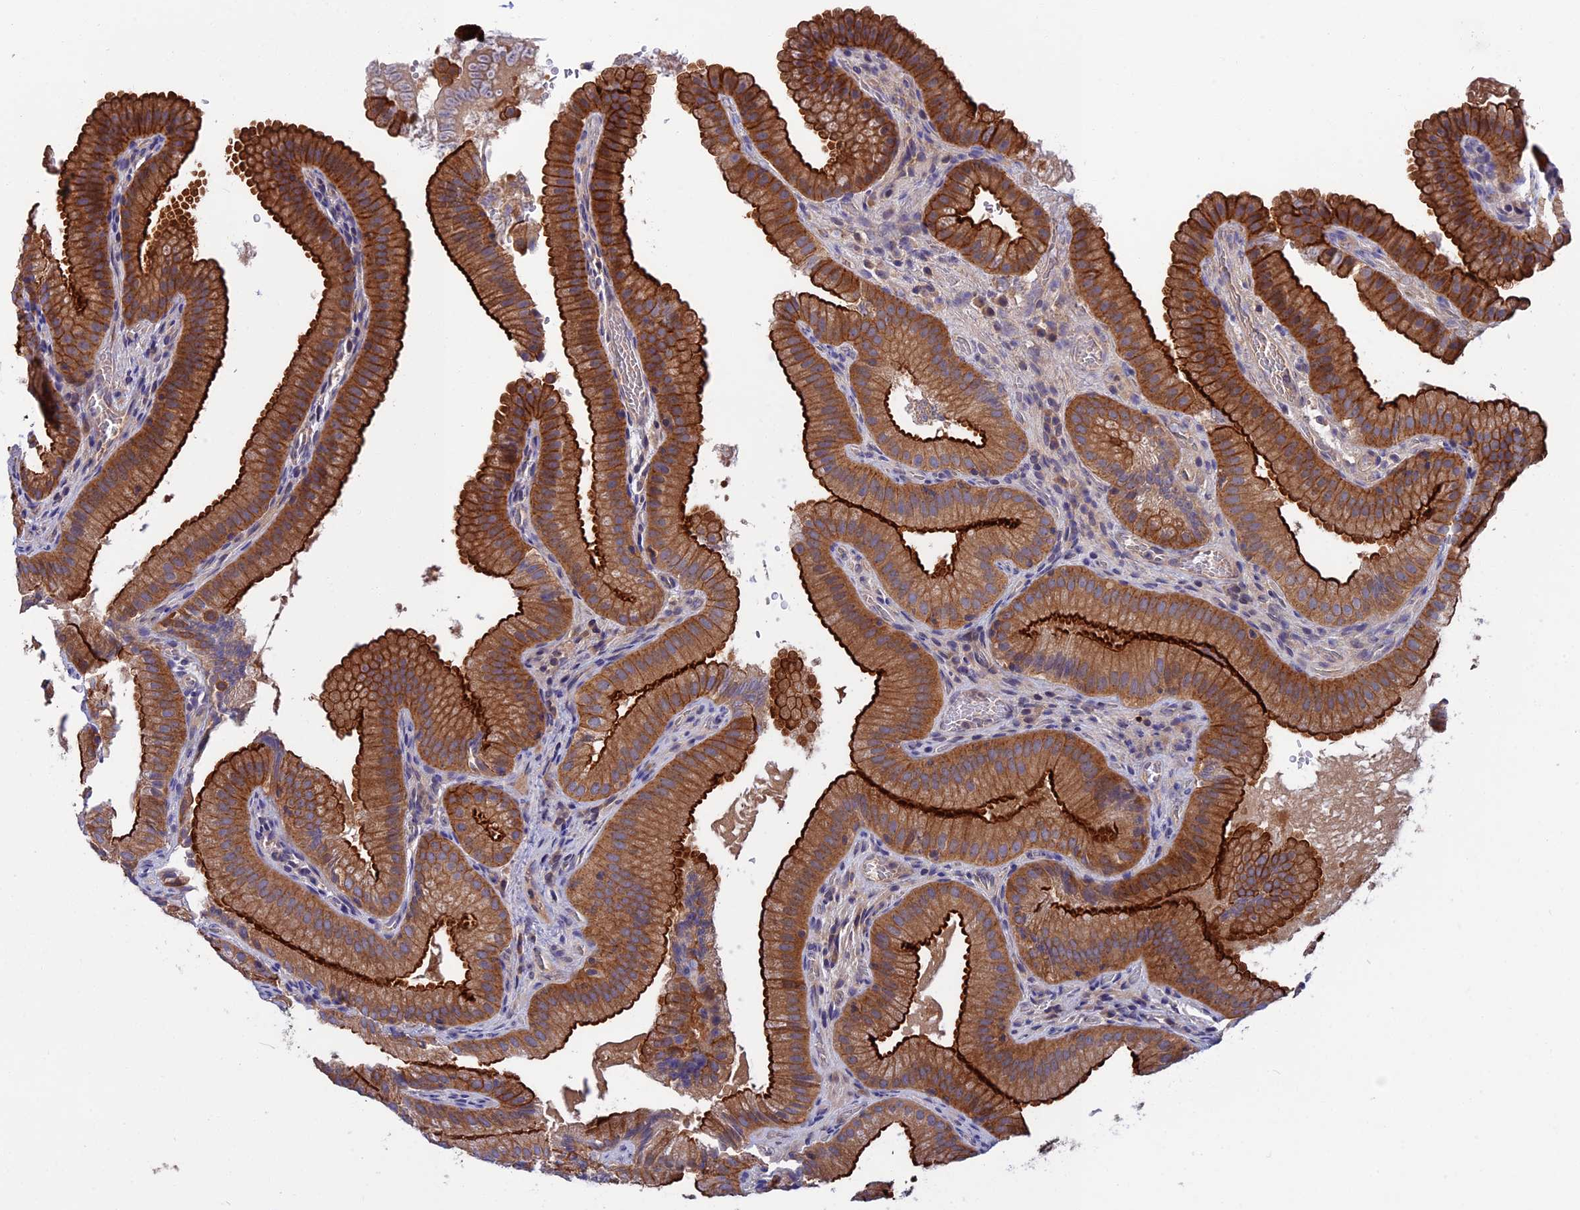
{"staining": {"intensity": "strong", "quantity": ">75%", "location": "cytoplasmic/membranous"}, "tissue": "gallbladder", "cell_type": "Glandular cells", "image_type": "normal", "snomed": [{"axis": "morphology", "description": "Normal tissue, NOS"}, {"axis": "topography", "description": "Gallbladder"}], "caption": "Gallbladder was stained to show a protein in brown. There is high levels of strong cytoplasmic/membranous positivity in approximately >75% of glandular cells. (IHC, brightfield microscopy, high magnification).", "gene": "CRACD", "patient": {"sex": "female", "age": 30}}